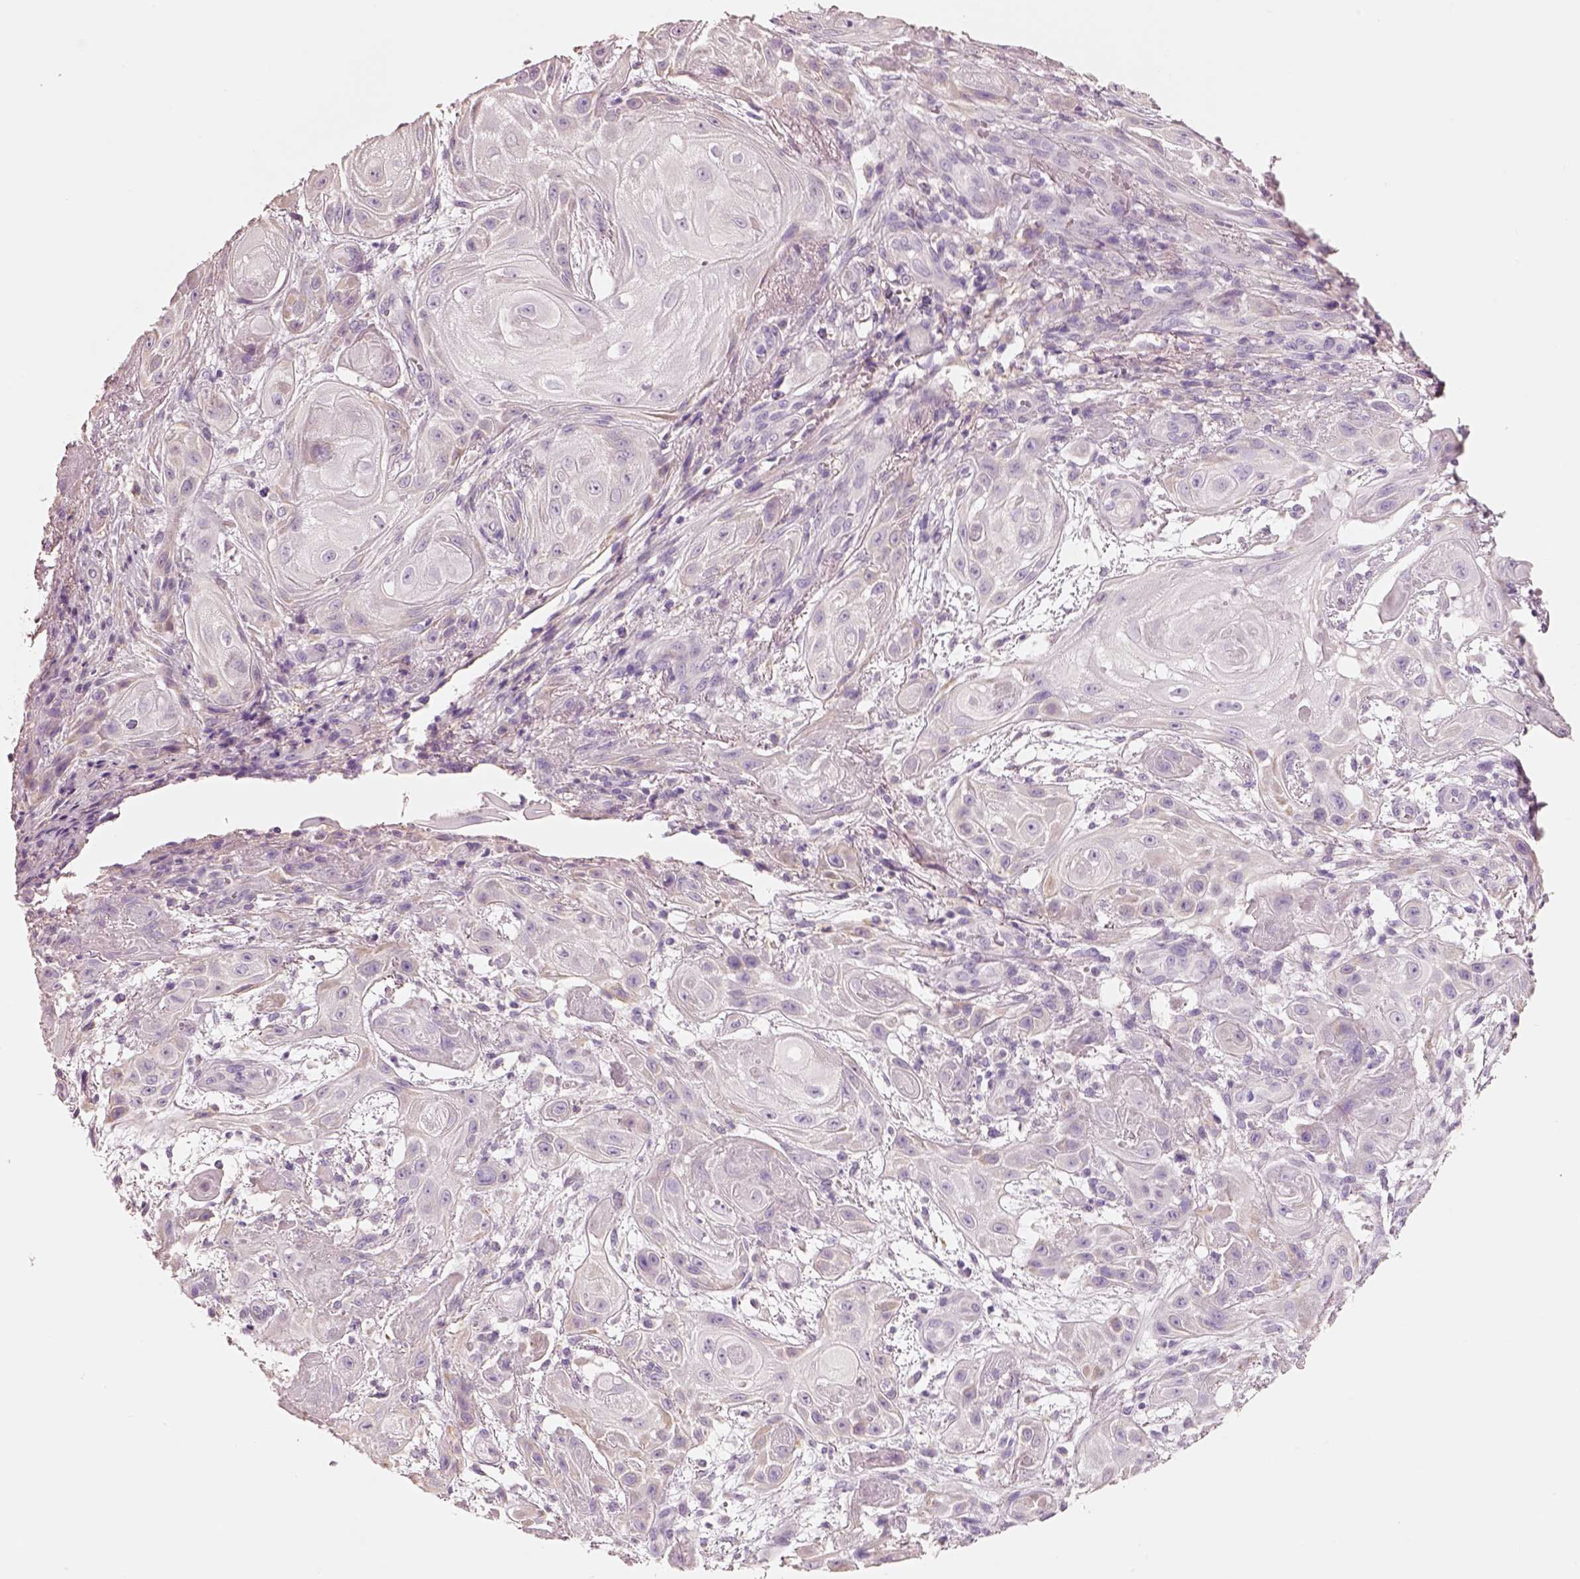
{"staining": {"intensity": "negative", "quantity": "none", "location": "none"}, "tissue": "skin cancer", "cell_type": "Tumor cells", "image_type": "cancer", "snomed": [{"axis": "morphology", "description": "Squamous cell carcinoma, NOS"}, {"axis": "topography", "description": "Skin"}], "caption": "An immunohistochemistry histopathology image of skin squamous cell carcinoma is shown. There is no staining in tumor cells of skin squamous cell carcinoma.", "gene": "PNOC", "patient": {"sex": "male", "age": 62}}